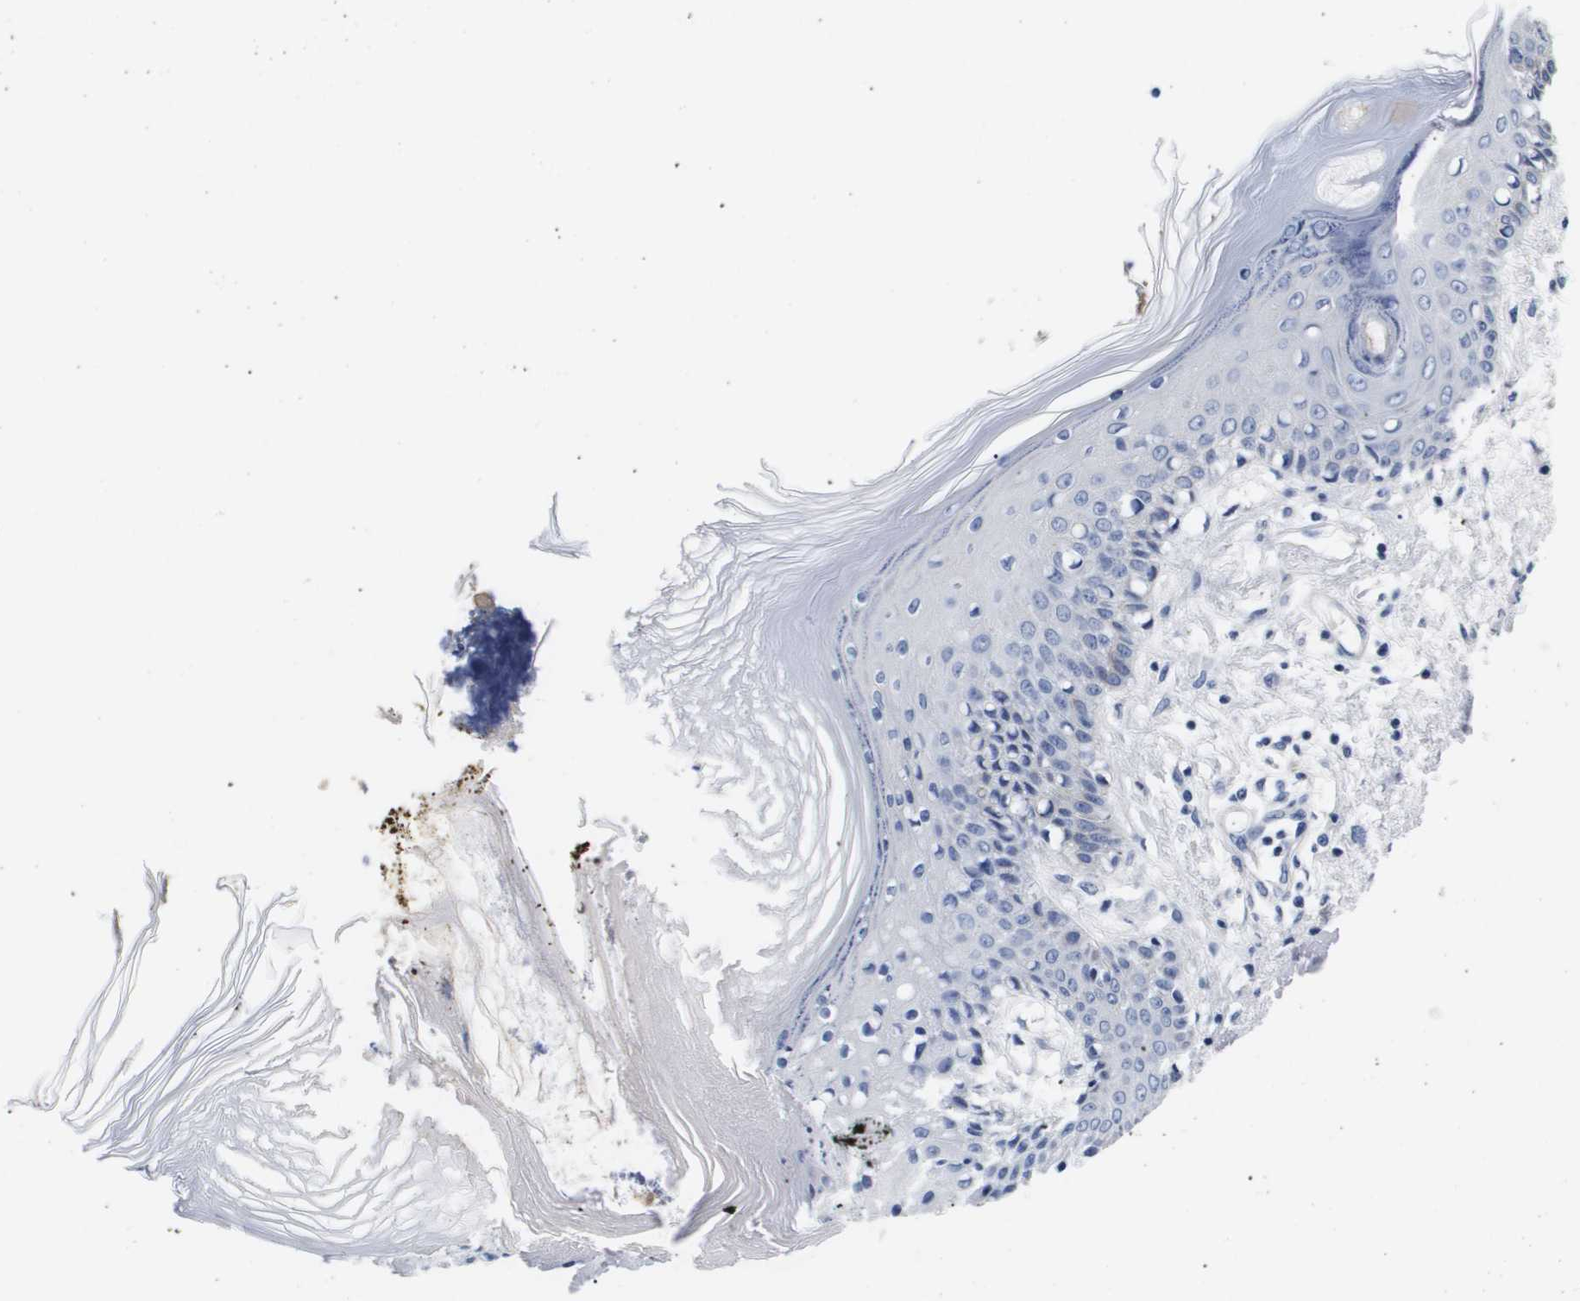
{"staining": {"intensity": "negative", "quantity": "none", "location": "none"}, "tissue": "skin", "cell_type": "Fibroblasts", "image_type": "normal", "snomed": [{"axis": "morphology", "description": "Normal tissue, NOS"}, {"axis": "topography", "description": "Skin"}], "caption": "Immunohistochemistry micrograph of unremarkable skin: human skin stained with DAB (3,3'-diaminobenzidine) reveals no significant protein expression in fibroblasts.", "gene": "ATP6V0A4", "patient": {"sex": "male", "age": 53}}